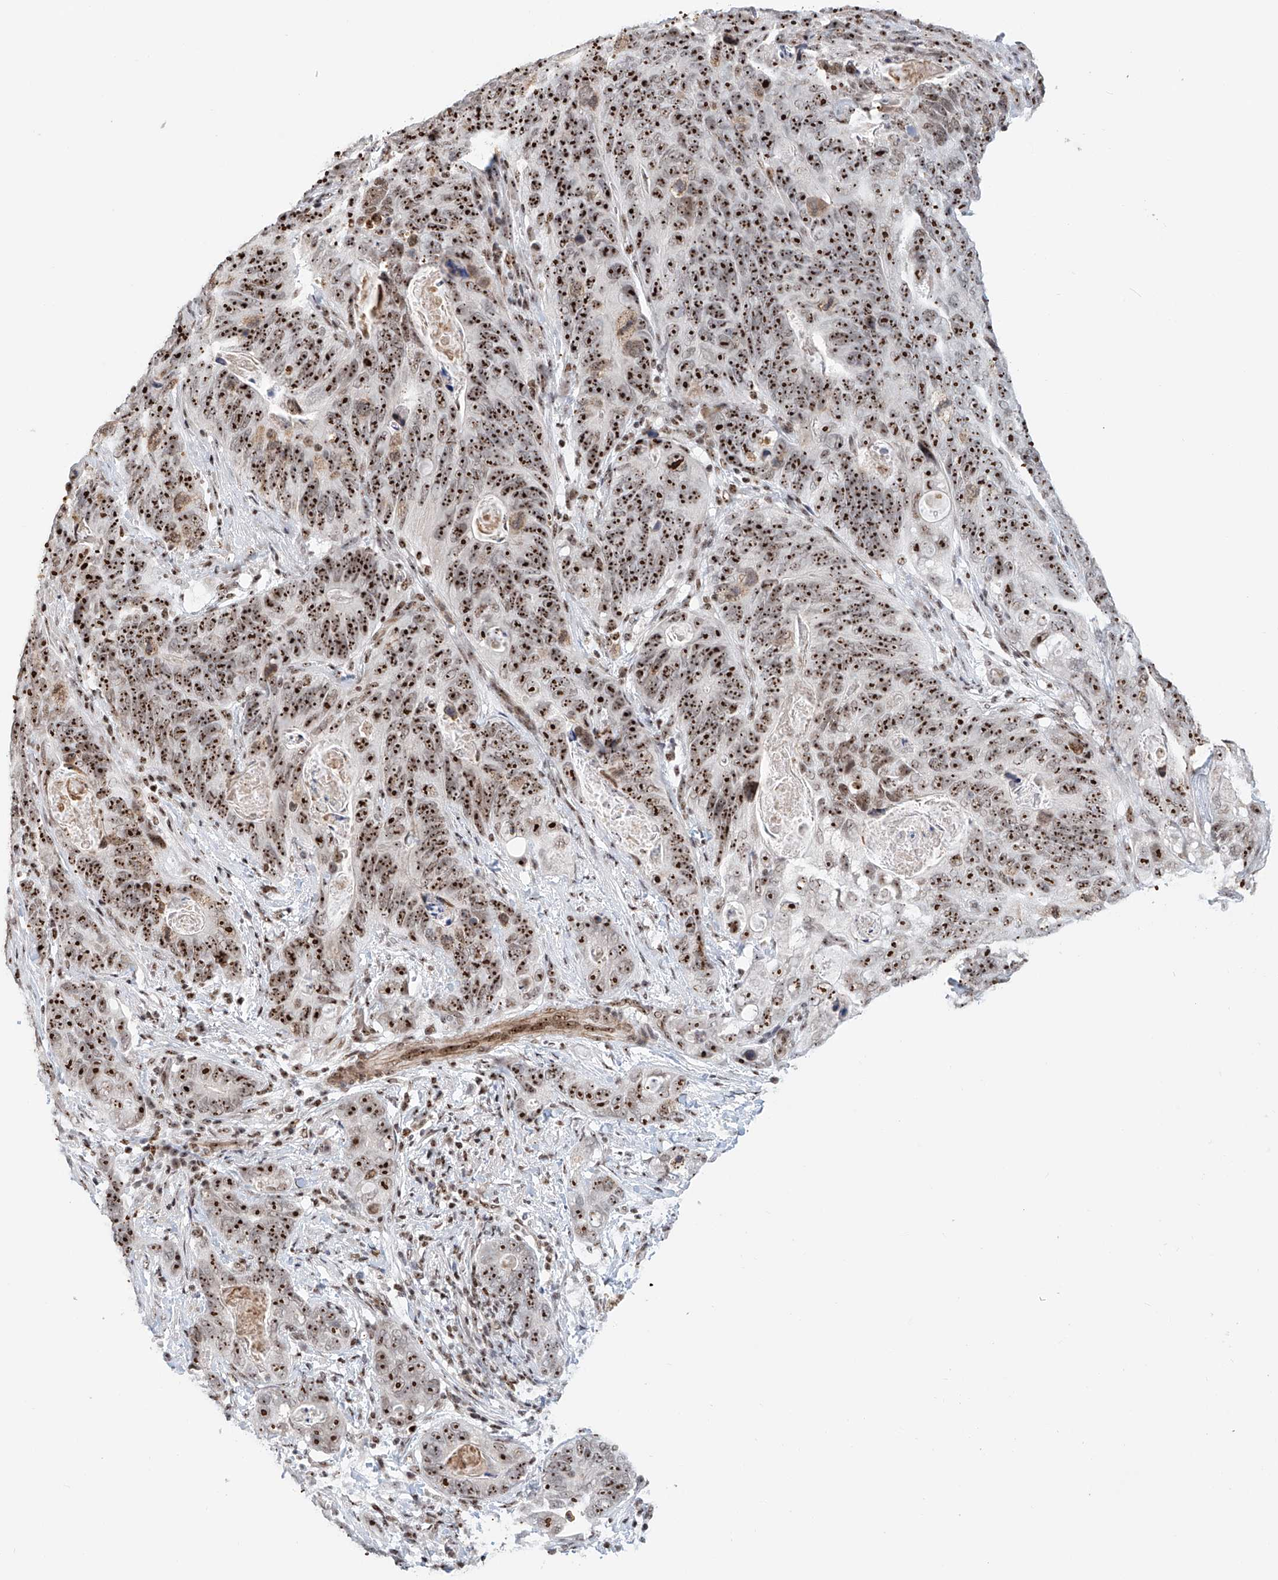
{"staining": {"intensity": "strong", "quantity": ">75%", "location": "nuclear"}, "tissue": "stomach cancer", "cell_type": "Tumor cells", "image_type": "cancer", "snomed": [{"axis": "morphology", "description": "Normal tissue, NOS"}, {"axis": "morphology", "description": "Adenocarcinoma, NOS"}, {"axis": "topography", "description": "Stomach"}], "caption": "A histopathology image showing strong nuclear staining in approximately >75% of tumor cells in adenocarcinoma (stomach), as visualized by brown immunohistochemical staining.", "gene": "PRUNE2", "patient": {"sex": "female", "age": 89}}